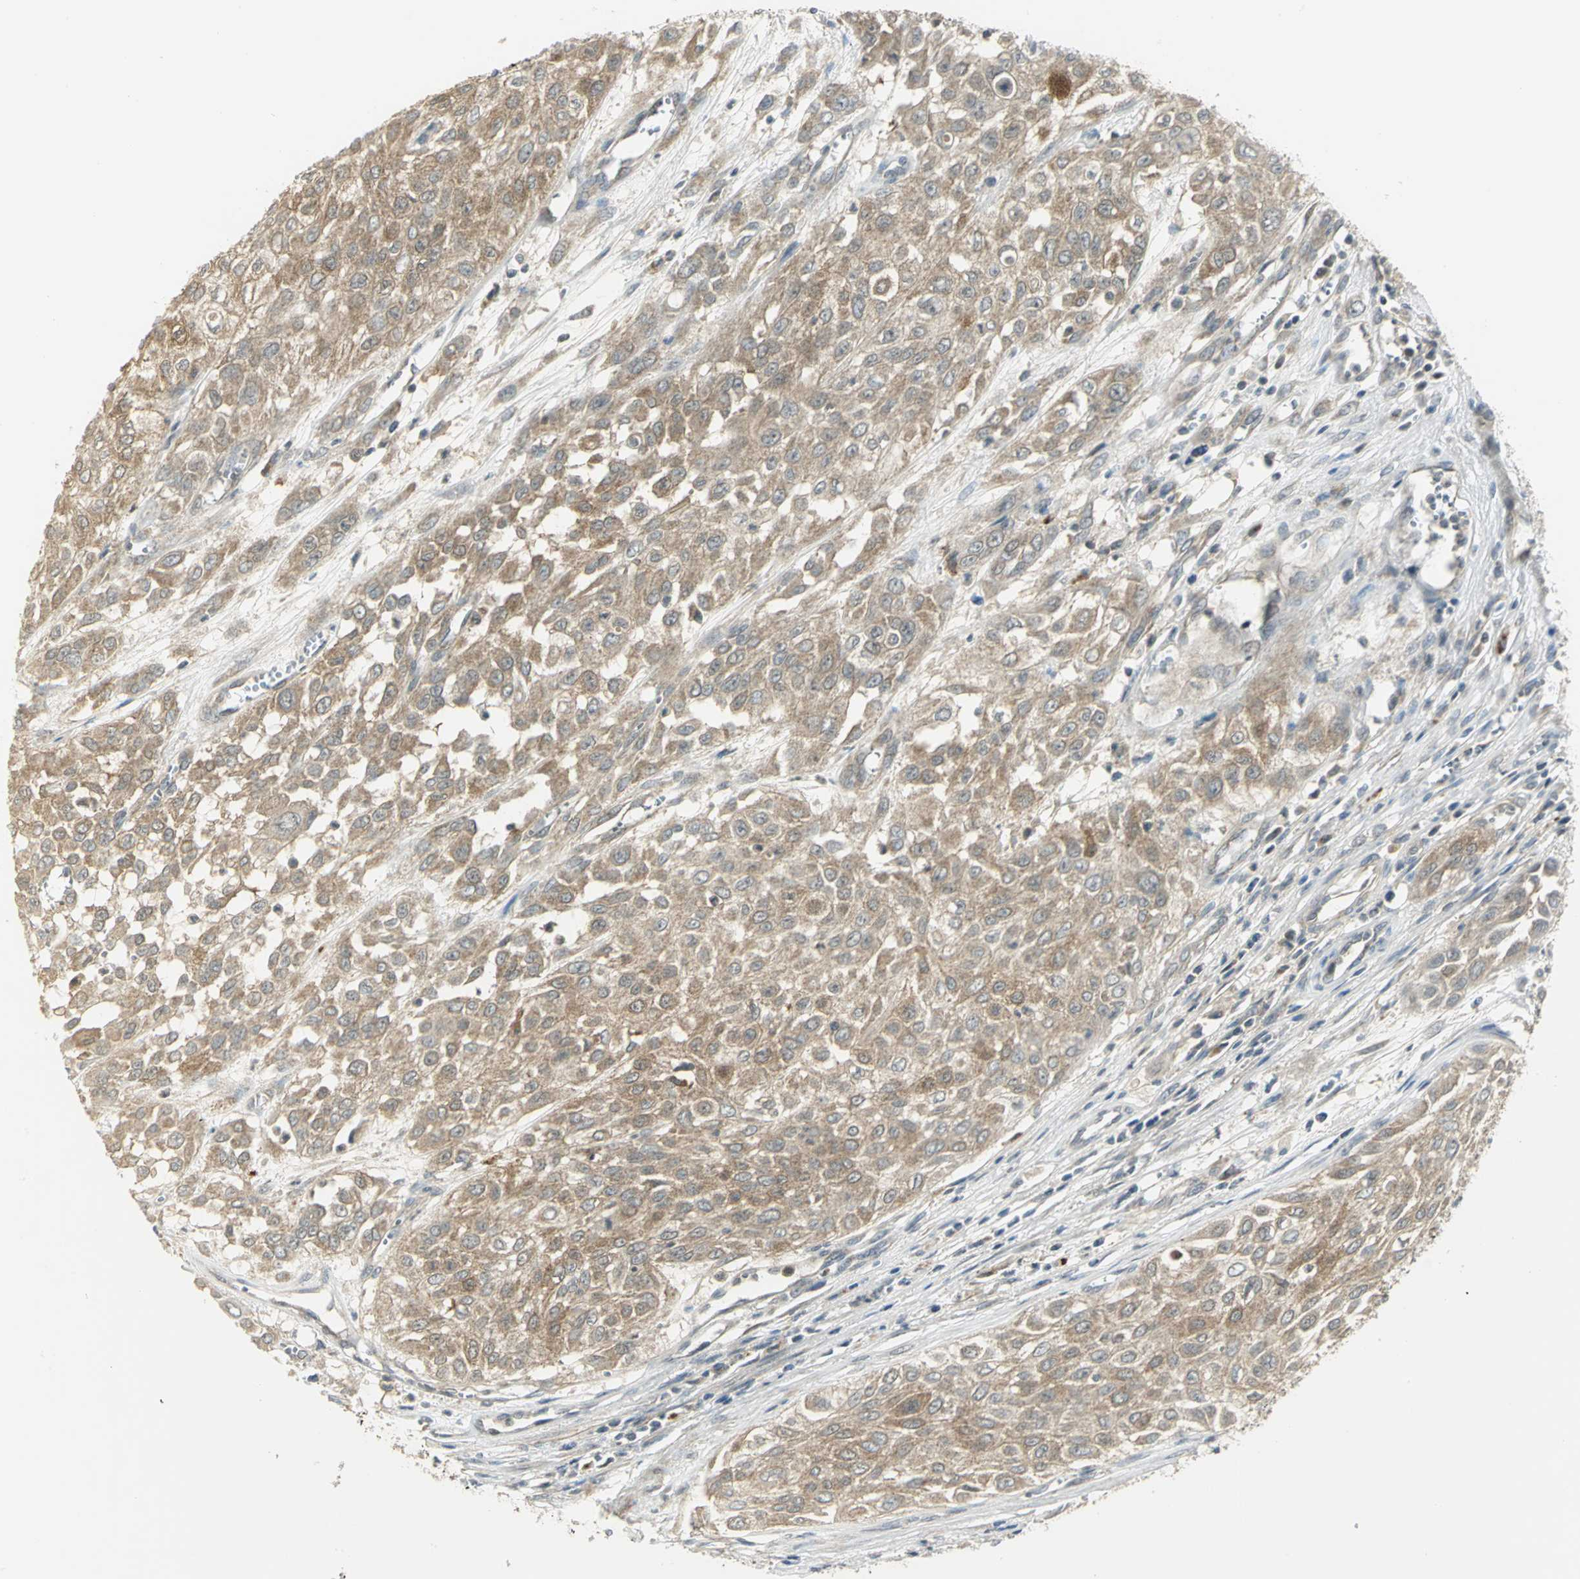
{"staining": {"intensity": "moderate", "quantity": ">75%", "location": "cytoplasmic/membranous"}, "tissue": "urothelial cancer", "cell_type": "Tumor cells", "image_type": "cancer", "snomed": [{"axis": "morphology", "description": "Urothelial carcinoma, High grade"}, {"axis": "topography", "description": "Urinary bladder"}], "caption": "Immunohistochemistry (DAB) staining of human urothelial cancer reveals moderate cytoplasmic/membranous protein expression in approximately >75% of tumor cells.", "gene": "MAPK8IP3", "patient": {"sex": "male", "age": 57}}